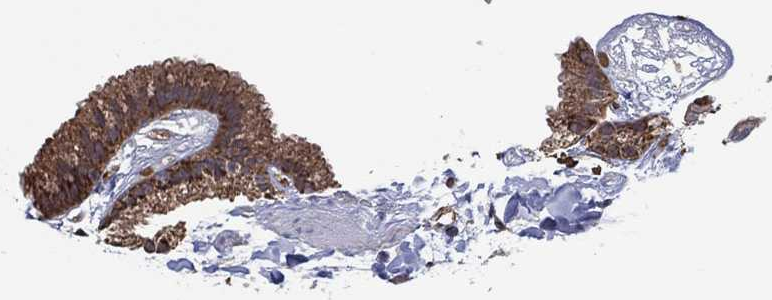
{"staining": {"intensity": "weak", "quantity": ">75%", "location": "cytoplasmic/membranous"}, "tissue": "gallbladder", "cell_type": "Glandular cells", "image_type": "normal", "snomed": [{"axis": "morphology", "description": "Normal tissue, NOS"}, {"axis": "topography", "description": "Gallbladder"}], "caption": "Brown immunohistochemical staining in unremarkable human gallbladder demonstrates weak cytoplasmic/membranous positivity in approximately >75% of glandular cells.", "gene": "PIDD1", "patient": {"sex": "female", "age": 45}}